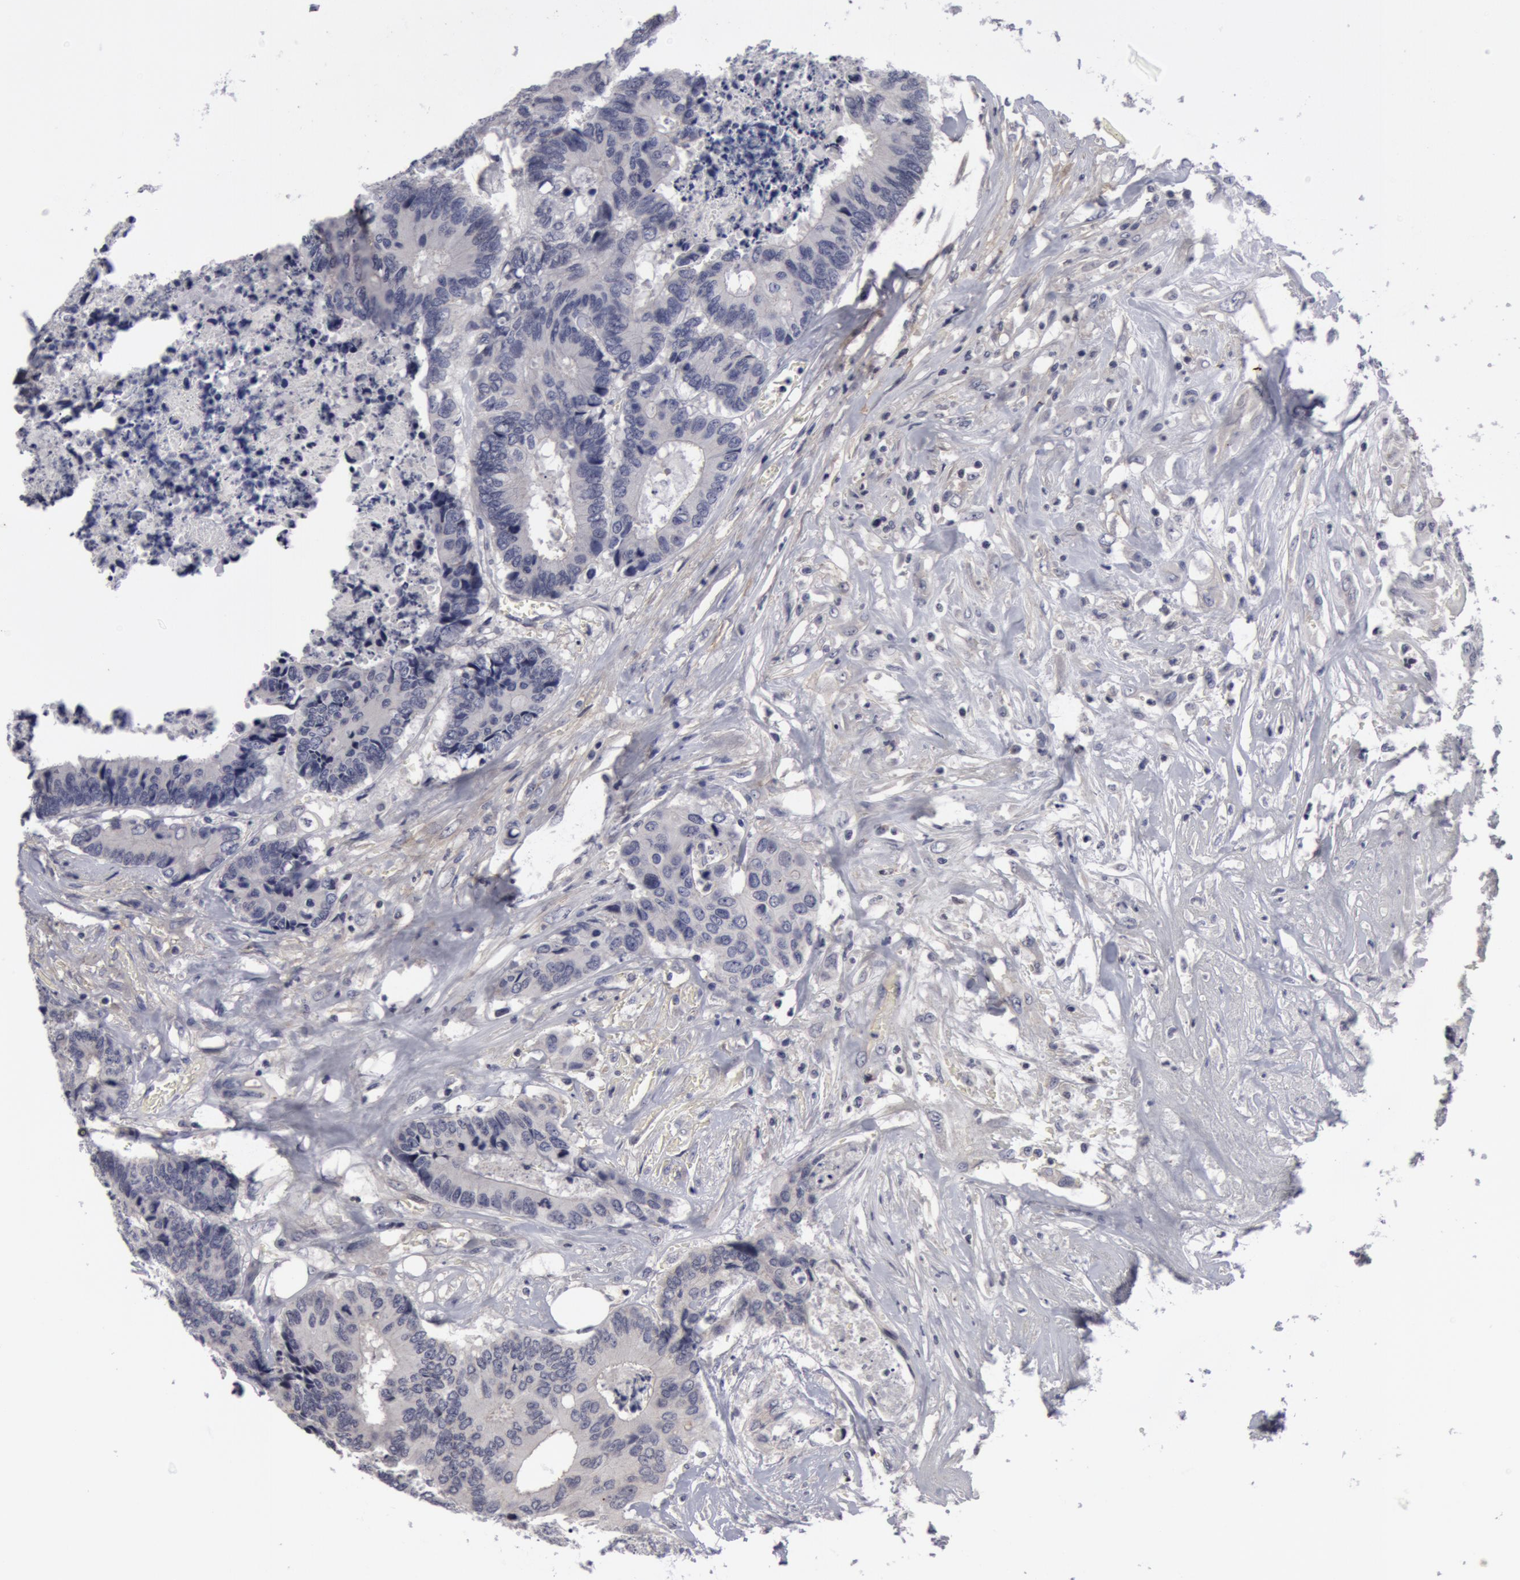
{"staining": {"intensity": "negative", "quantity": "none", "location": "none"}, "tissue": "colorectal cancer", "cell_type": "Tumor cells", "image_type": "cancer", "snomed": [{"axis": "morphology", "description": "Adenocarcinoma, NOS"}, {"axis": "topography", "description": "Rectum"}], "caption": "Colorectal cancer (adenocarcinoma) was stained to show a protein in brown. There is no significant expression in tumor cells. (Brightfield microscopy of DAB (3,3'-diaminobenzidine) immunohistochemistry at high magnification).", "gene": "NLGN4X", "patient": {"sex": "male", "age": 55}}